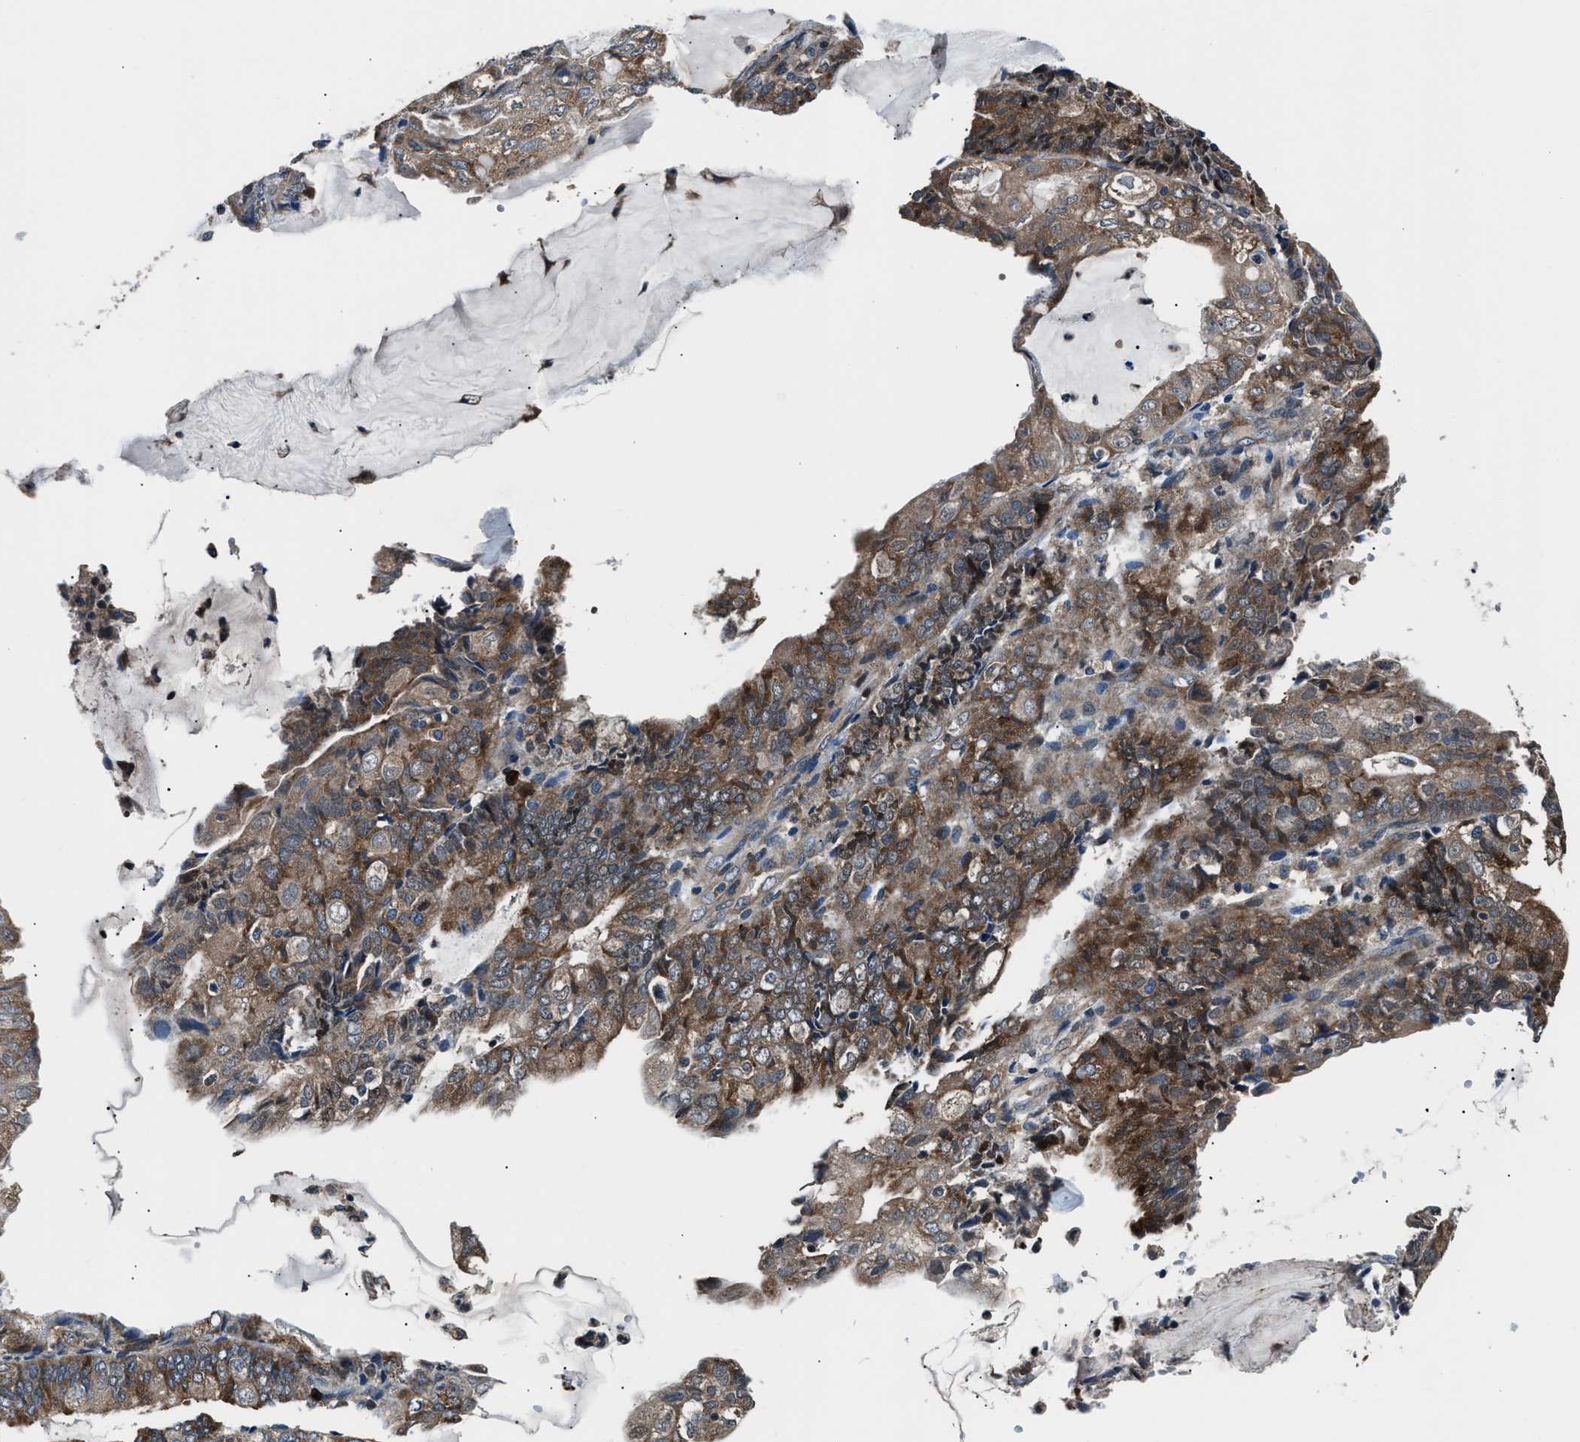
{"staining": {"intensity": "moderate", "quantity": ">75%", "location": "cytoplasmic/membranous"}, "tissue": "endometrial cancer", "cell_type": "Tumor cells", "image_type": "cancer", "snomed": [{"axis": "morphology", "description": "Adenocarcinoma, NOS"}, {"axis": "topography", "description": "Endometrium"}], "caption": "There is medium levels of moderate cytoplasmic/membranous positivity in tumor cells of endometrial cancer (adenocarcinoma), as demonstrated by immunohistochemical staining (brown color).", "gene": "IMPDH2", "patient": {"sex": "female", "age": 81}}